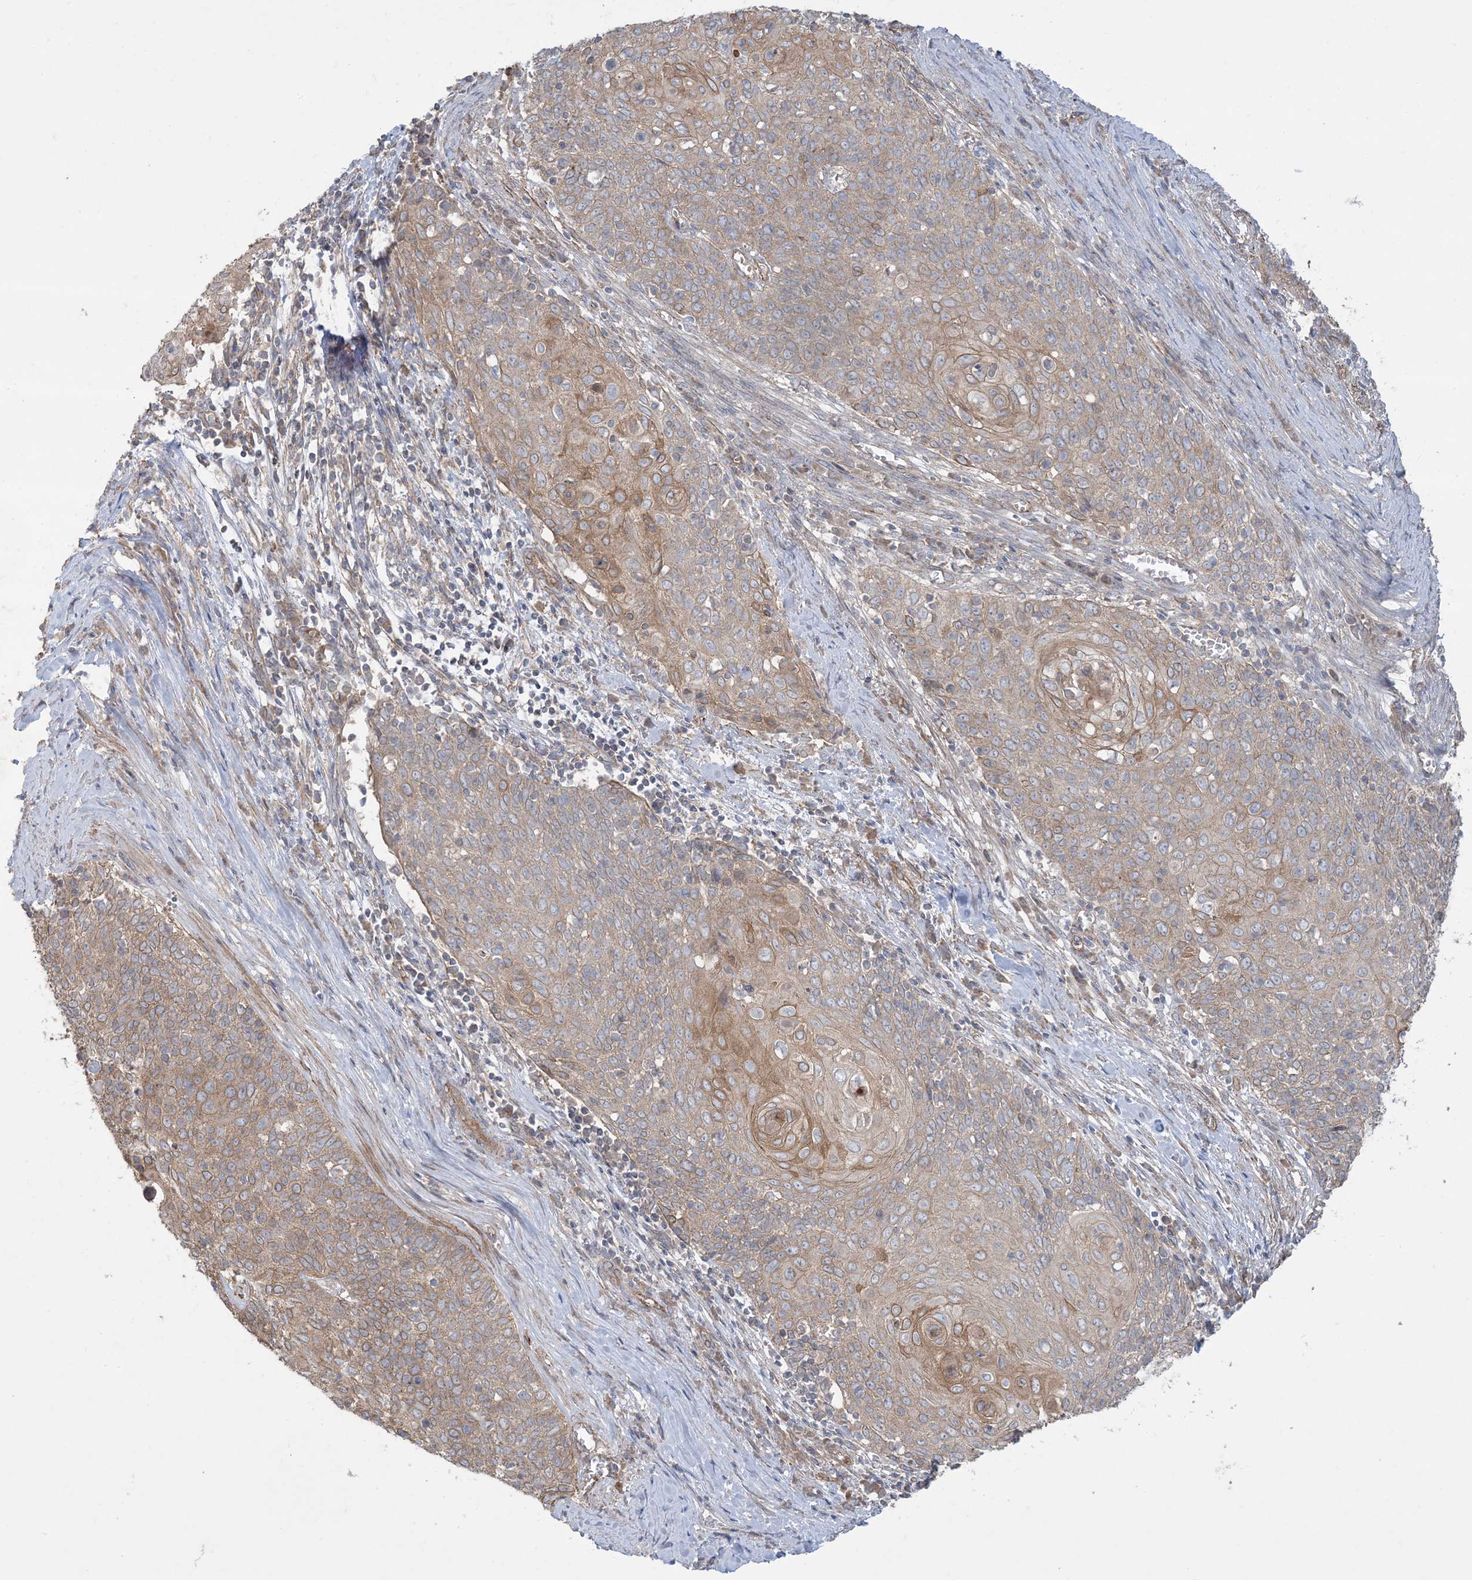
{"staining": {"intensity": "weak", "quantity": ">75%", "location": "cytoplasmic/membranous"}, "tissue": "cervical cancer", "cell_type": "Tumor cells", "image_type": "cancer", "snomed": [{"axis": "morphology", "description": "Squamous cell carcinoma, NOS"}, {"axis": "topography", "description": "Cervix"}], "caption": "Squamous cell carcinoma (cervical) stained for a protein demonstrates weak cytoplasmic/membranous positivity in tumor cells. Ihc stains the protein of interest in brown and the nuclei are stained blue.", "gene": "CCNY", "patient": {"sex": "female", "age": 39}}